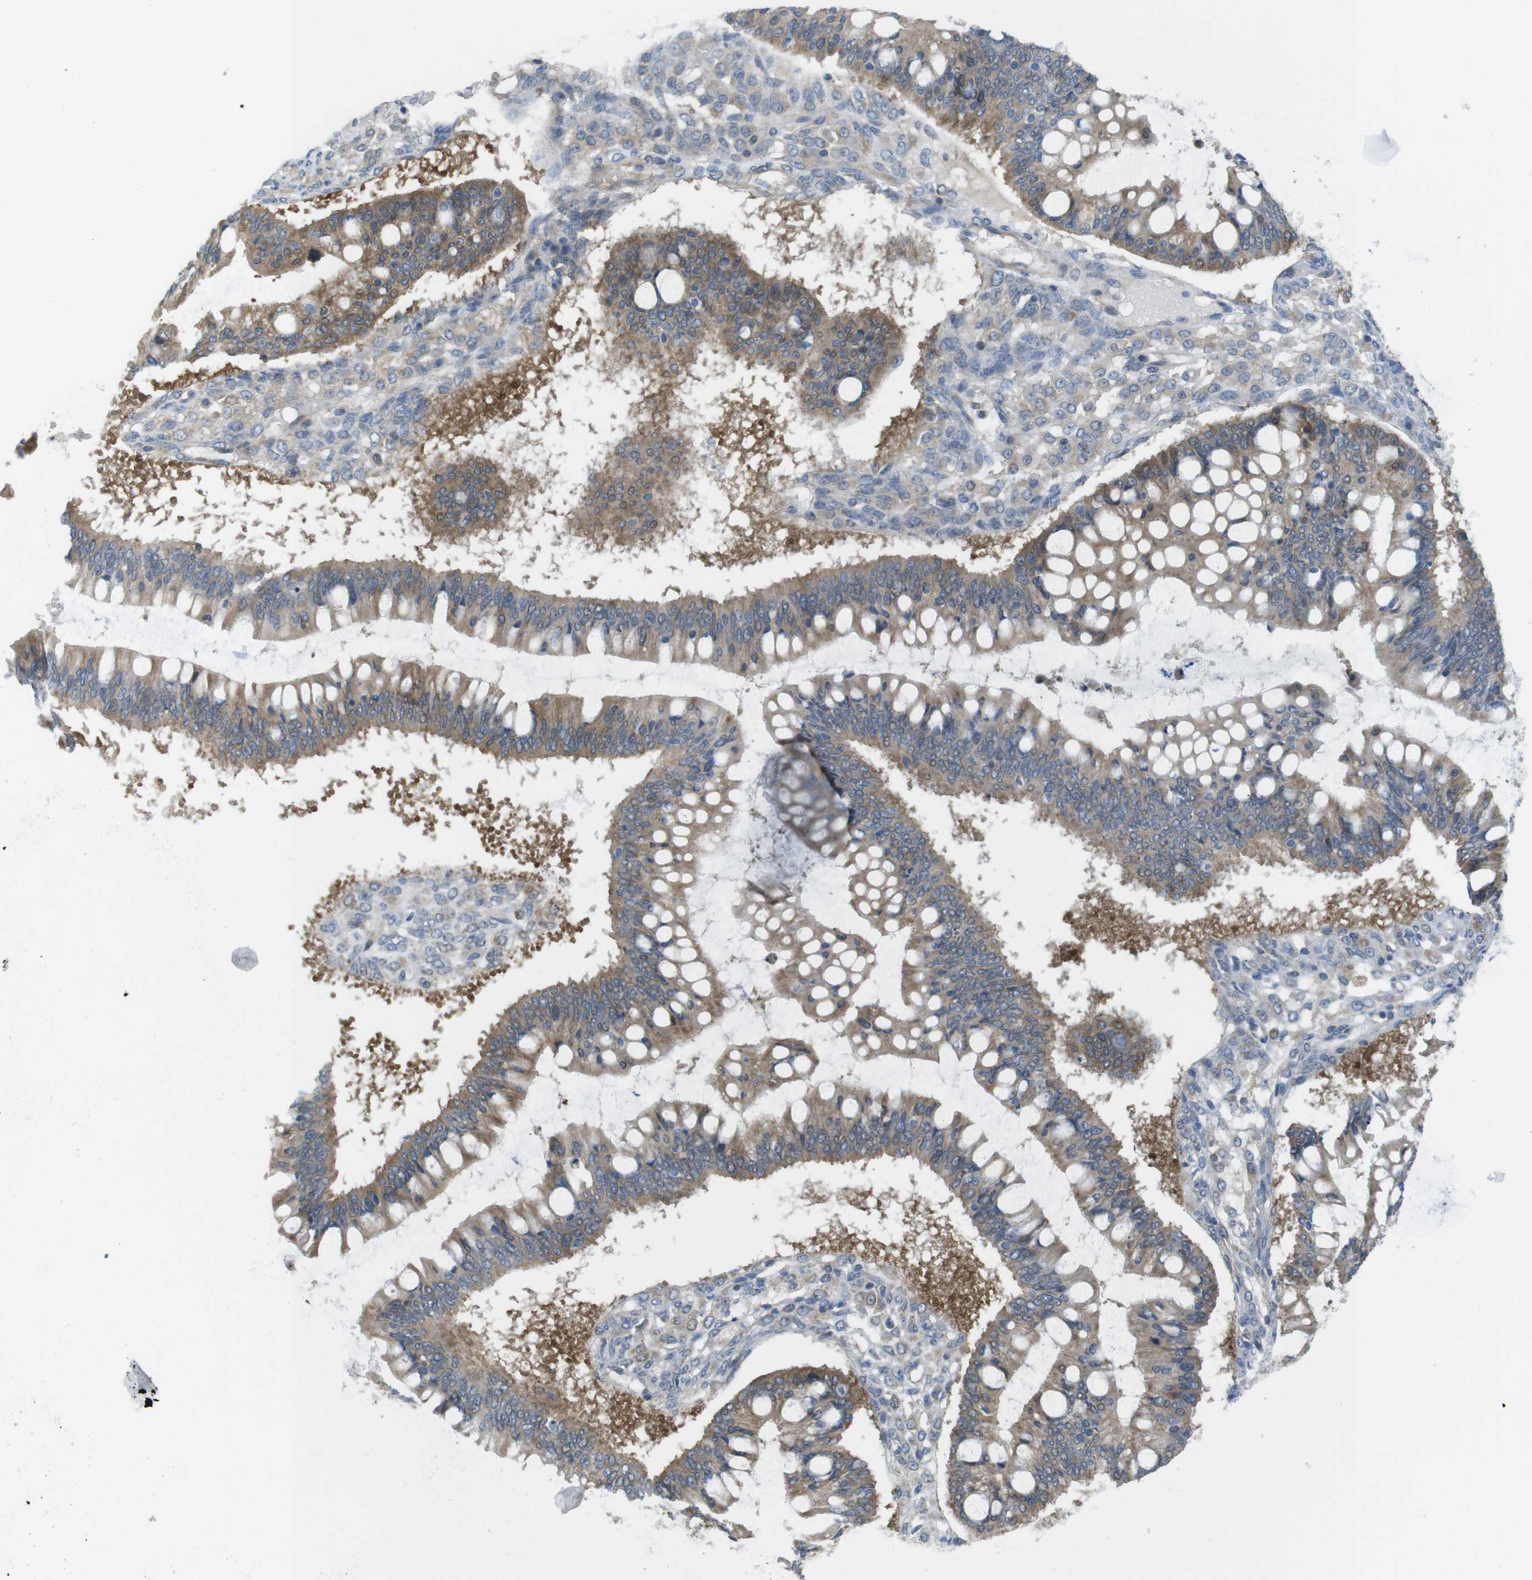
{"staining": {"intensity": "moderate", "quantity": ">75%", "location": "cytoplasmic/membranous"}, "tissue": "ovarian cancer", "cell_type": "Tumor cells", "image_type": "cancer", "snomed": [{"axis": "morphology", "description": "Cystadenocarcinoma, mucinous, NOS"}, {"axis": "topography", "description": "Ovary"}], "caption": "This micrograph exhibits immunohistochemistry (IHC) staining of ovarian mucinous cystadenocarcinoma, with medium moderate cytoplasmic/membranous expression in approximately >75% of tumor cells.", "gene": "MTHFD1", "patient": {"sex": "female", "age": 73}}